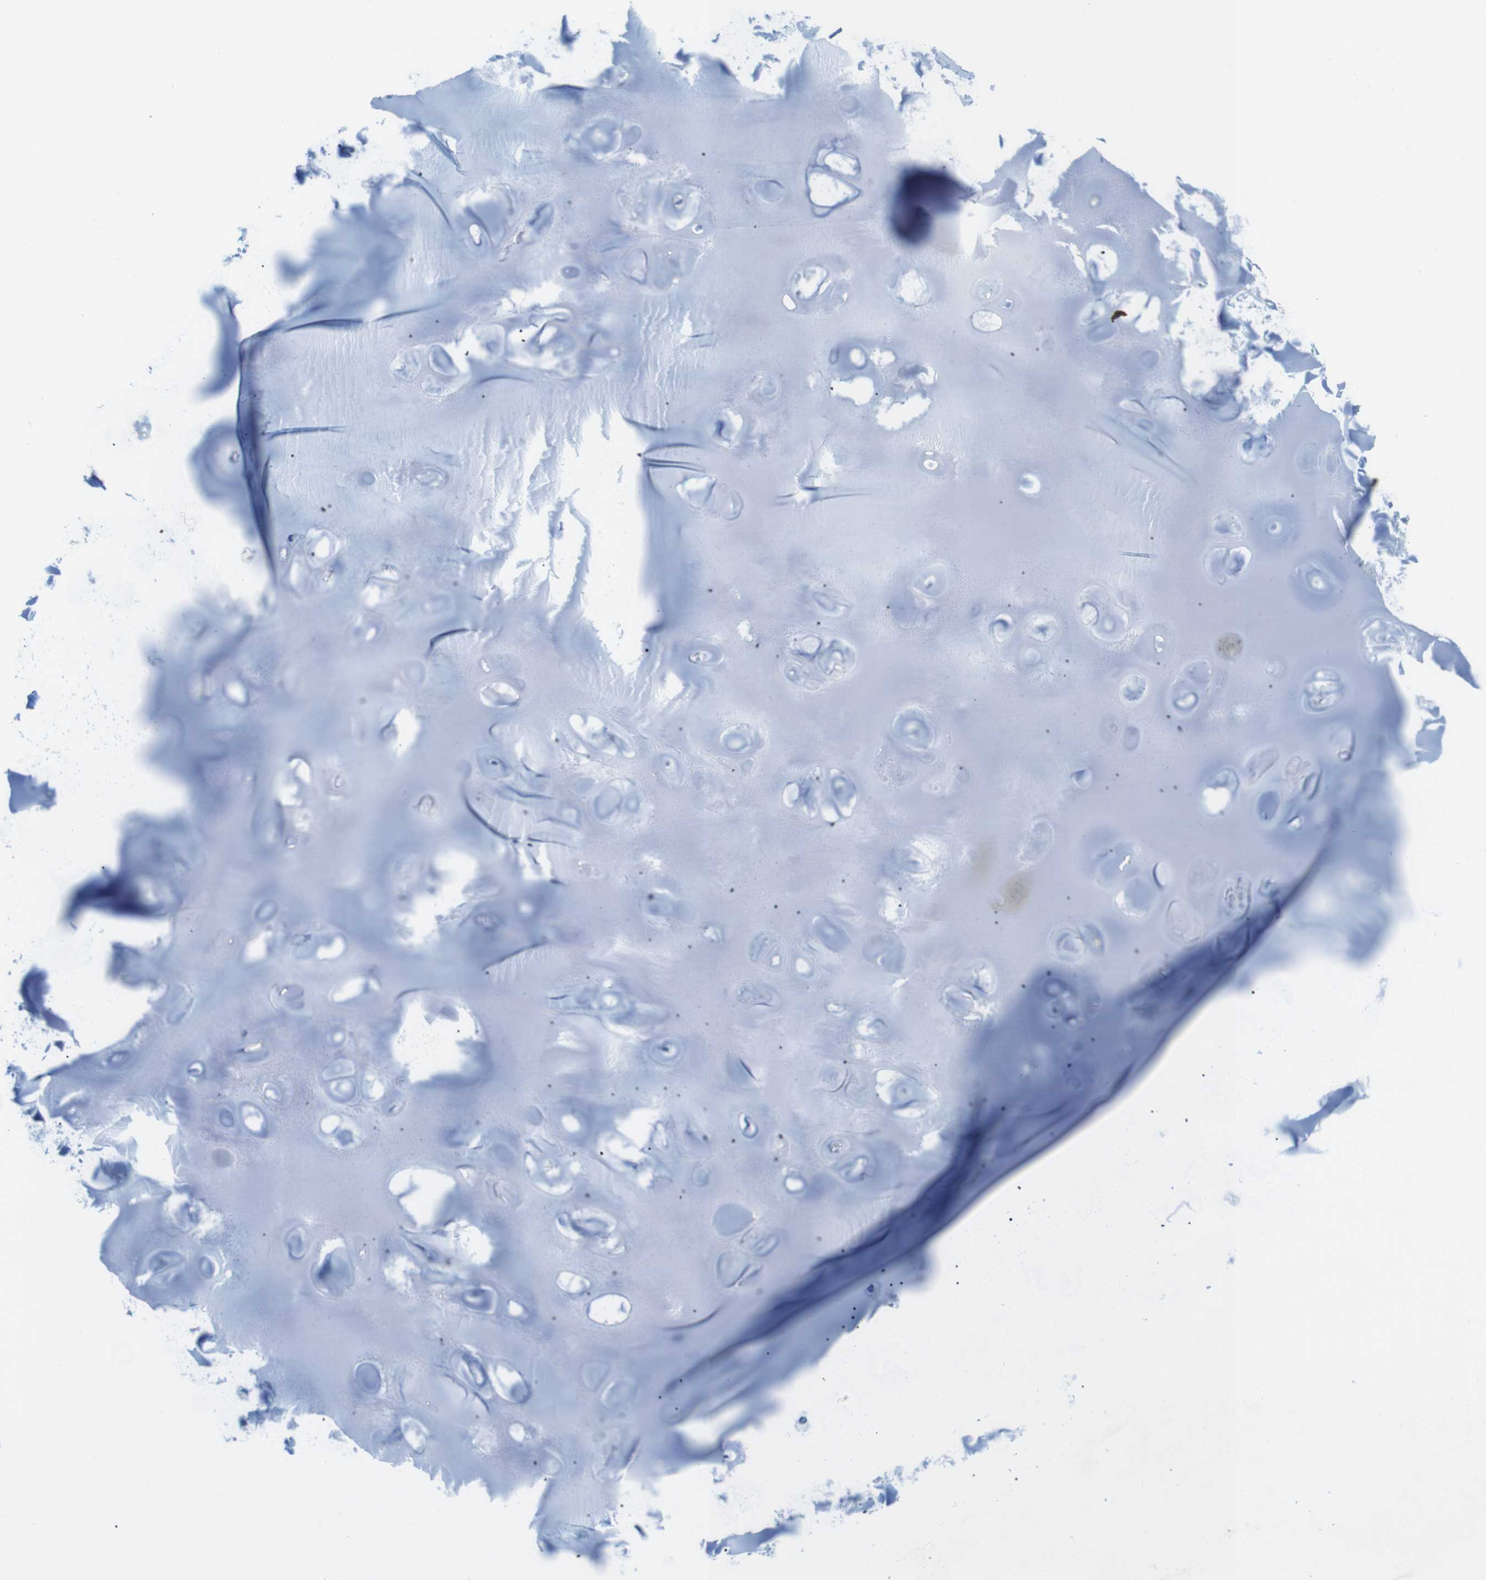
{"staining": {"intensity": "negative", "quantity": "none", "location": "none"}, "tissue": "adipose tissue", "cell_type": "Adipocytes", "image_type": "normal", "snomed": [{"axis": "morphology", "description": "Normal tissue, NOS"}, {"axis": "topography", "description": "Bronchus"}], "caption": "Adipocytes are negative for protein expression in unremarkable human adipose tissue. Brightfield microscopy of immunohistochemistry stained with DAB (3,3'-diaminobenzidine) (brown) and hematoxylin (blue), captured at high magnification.", "gene": "MCEMP1", "patient": {"sex": "female", "age": 73}}